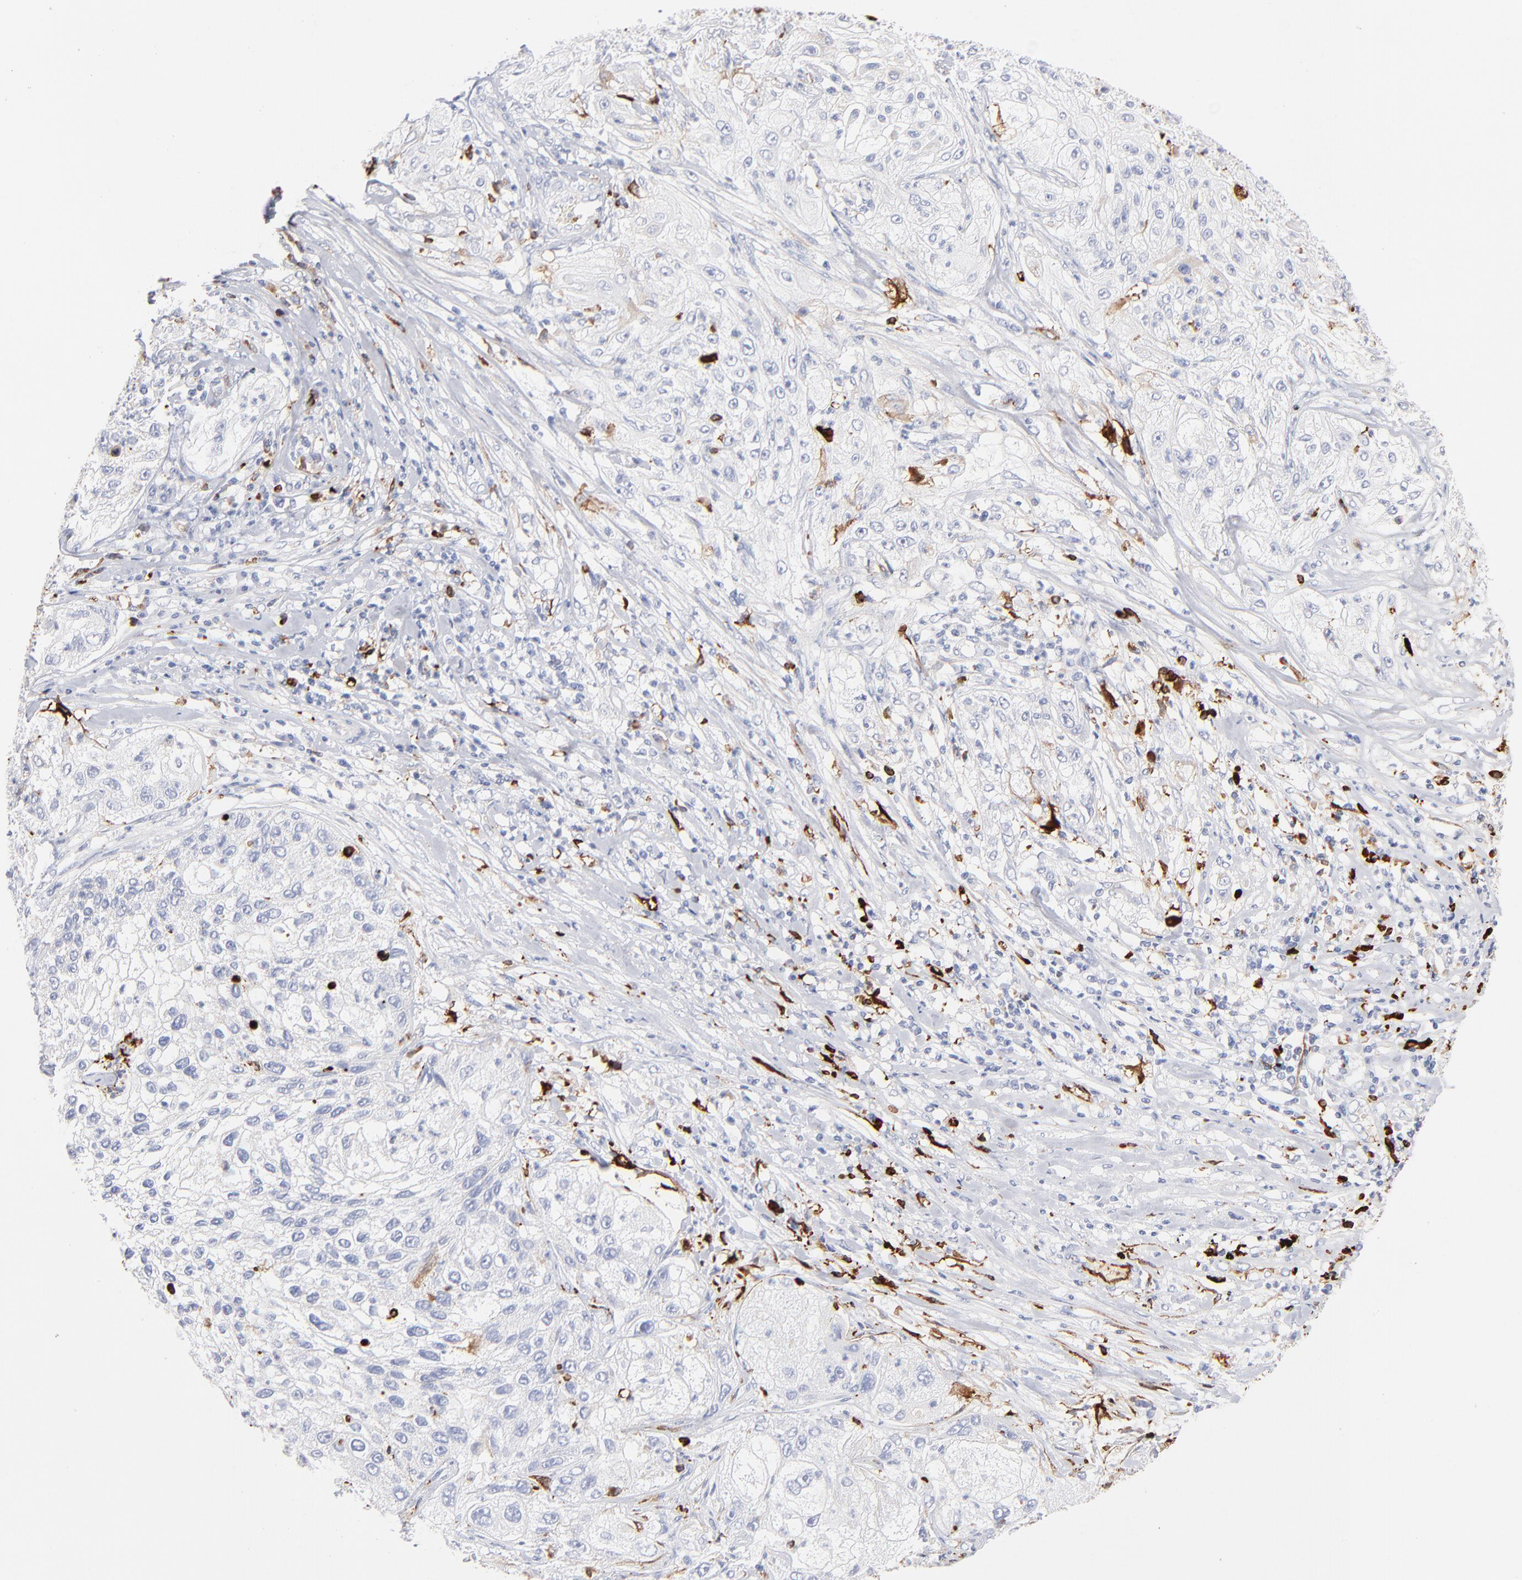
{"staining": {"intensity": "negative", "quantity": "none", "location": "none"}, "tissue": "lung cancer", "cell_type": "Tumor cells", "image_type": "cancer", "snomed": [{"axis": "morphology", "description": "Inflammation, NOS"}, {"axis": "morphology", "description": "Squamous cell carcinoma, NOS"}, {"axis": "topography", "description": "Lymph node"}, {"axis": "topography", "description": "Soft tissue"}, {"axis": "topography", "description": "Lung"}], "caption": "Histopathology image shows no significant protein staining in tumor cells of squamous cell carcinoma (lung).", "gene": "APOH", "patient": {"sex": "male", "age": 66}}